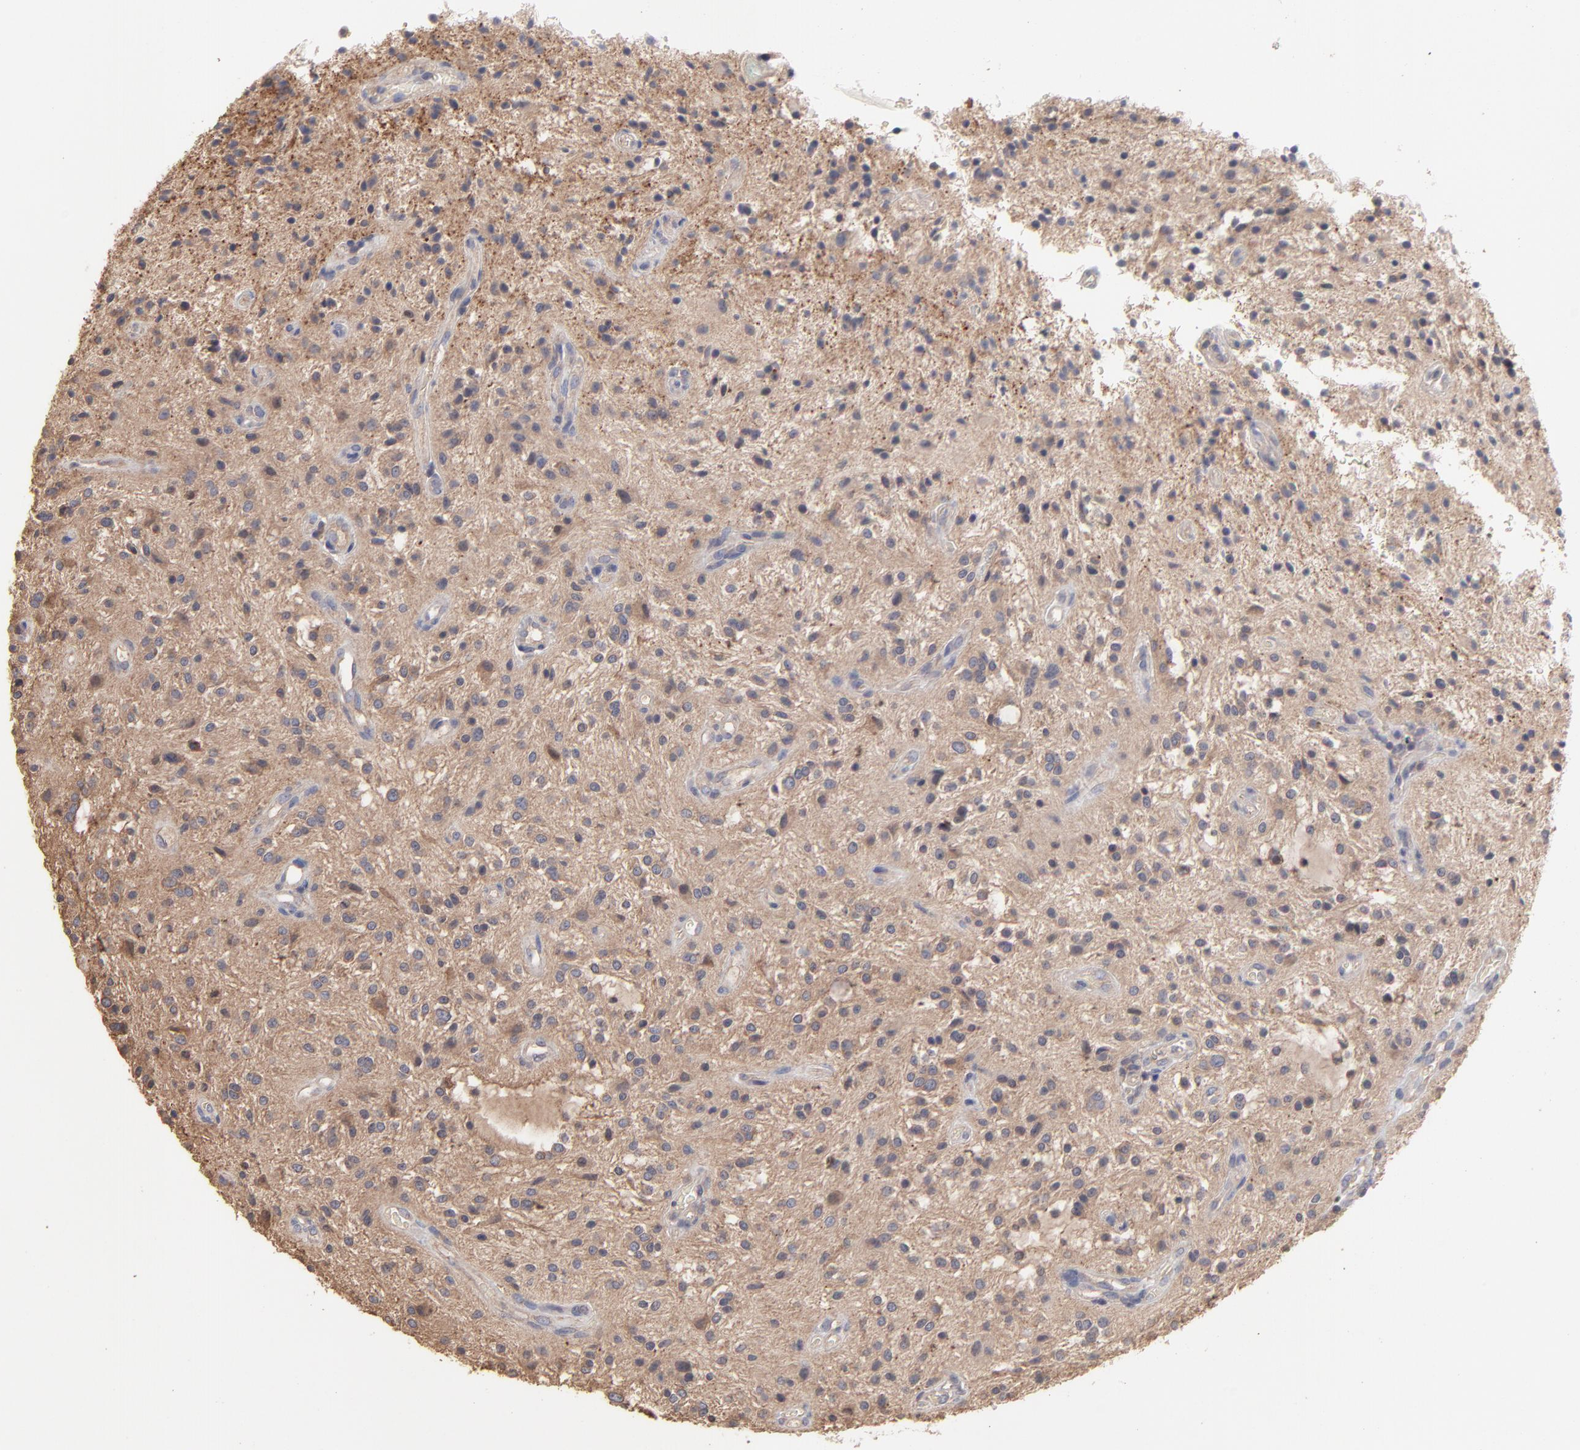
{"staining": {"intensity": "moderate", "quantity": "<25%", "location": "cytoplasmic/membranous"}, "tissue": "glioma", "cell_type": "Tumor cells", "image_type": "cancer", "snomed": [{"axis": "morphology", "description": "Glioma, malignant, NOS"}, {"axis": "topography", "description": "Cerebellum"}], "caption": "There is low levels of moderate cytoplasmic/membranous expression in tumor cells of malignant glioma, as demonstrated by immunohistochemical staining (brown color).", "gene": "TANGO2", "patient": {"sex": "female", "age": 10}}